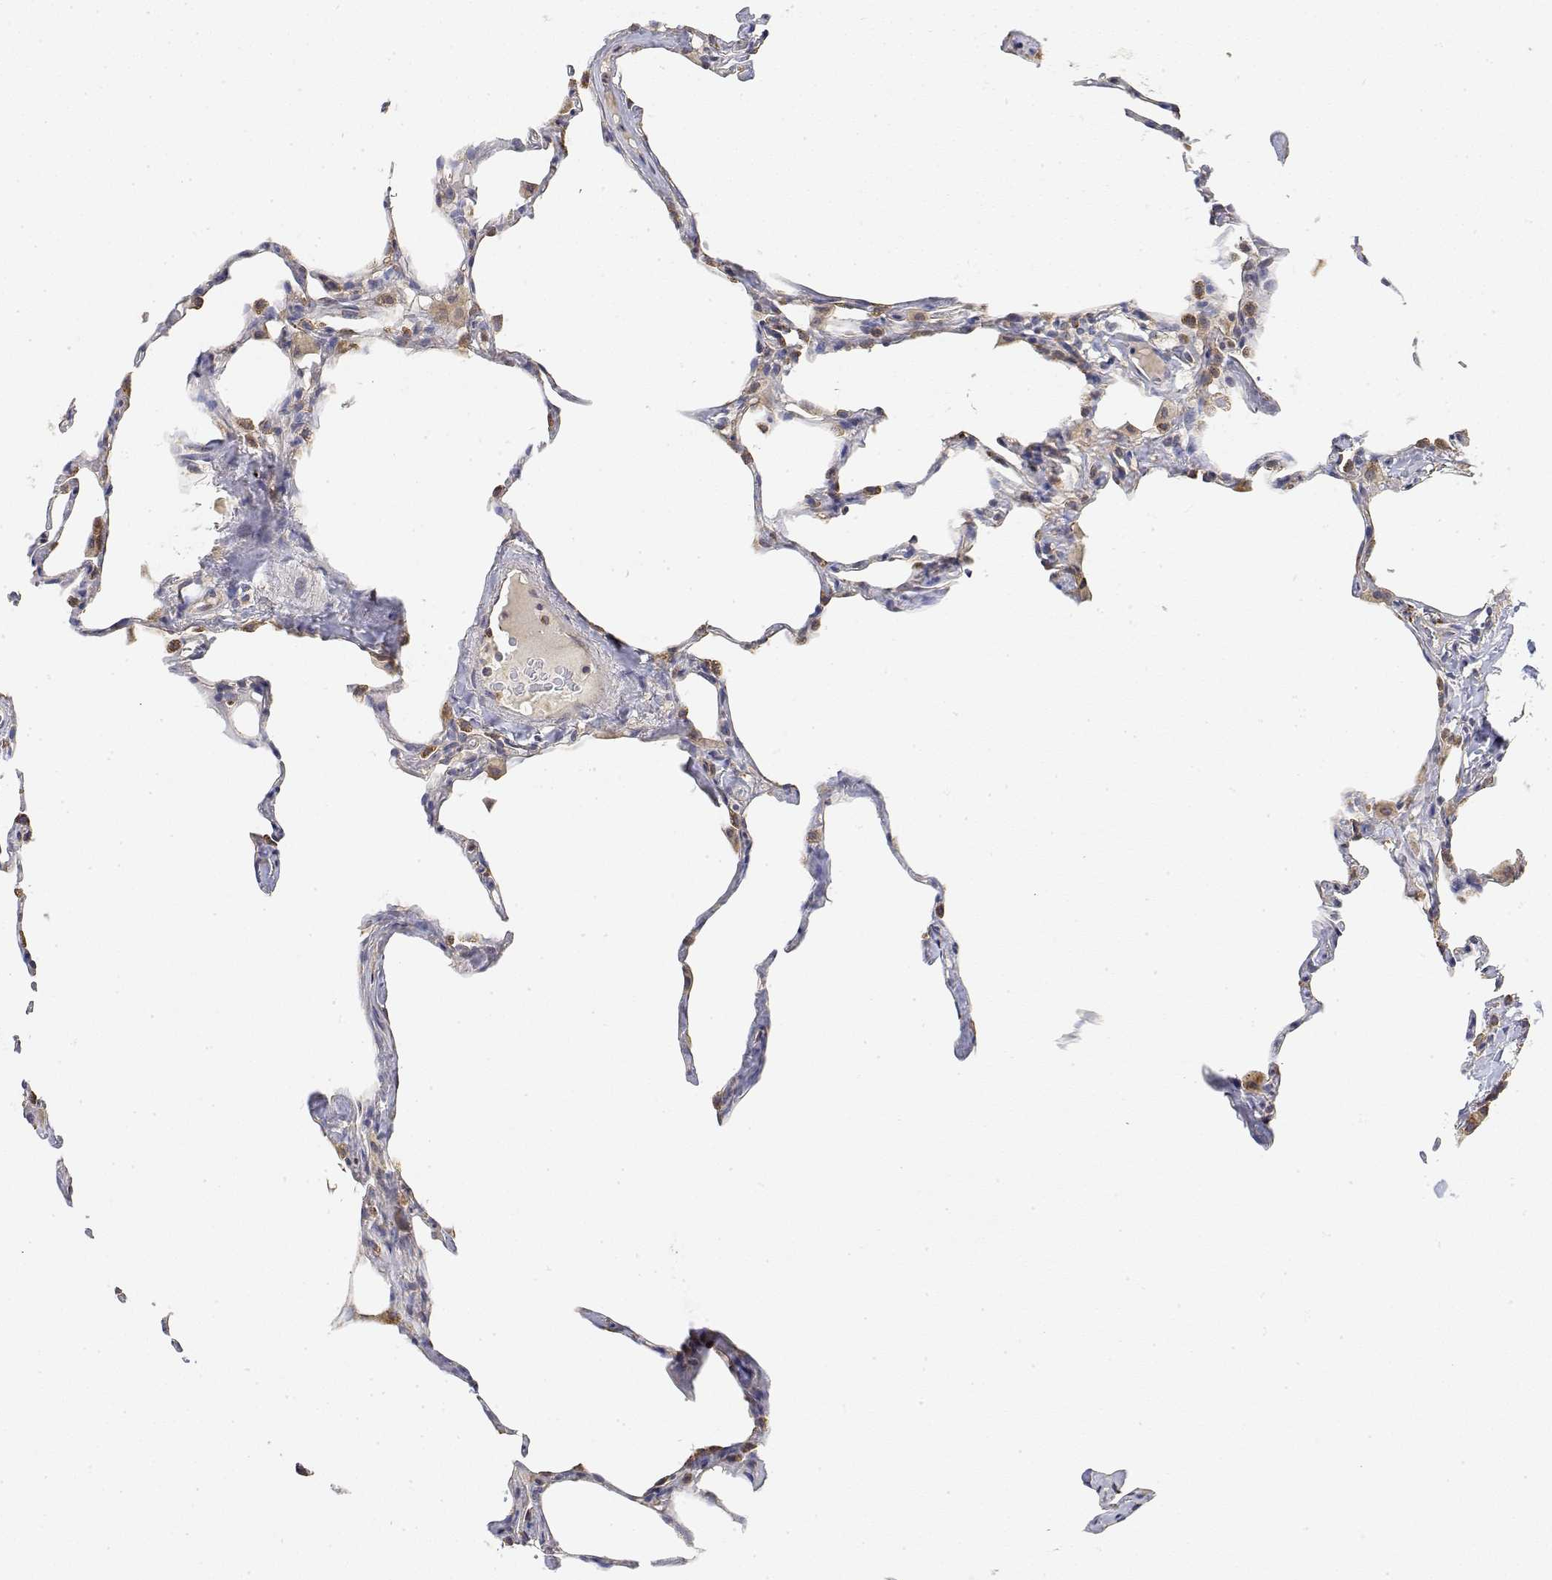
{"staining": {"intensity": "weak", "quantity": "<25%", "location": "cytoplasmic/membranous"}, "tissue": "lung", "cell_type": "Alveolar cells", "image_type": "normal", "snomed": [{"axis": "morphology", "description": "Normal tissue, NOS"}, {"axis": "topography", "description": "Lung"}], "caption": "Alveolar cells are negative for brown protein staining in benign lung. (Brightfield microscopy of DAB (3,3'-diaminobenzidine) immunohistochemistry at high magnification).", "gene": "LONRF3", "patient": {"sex": "male", "age": 65}}